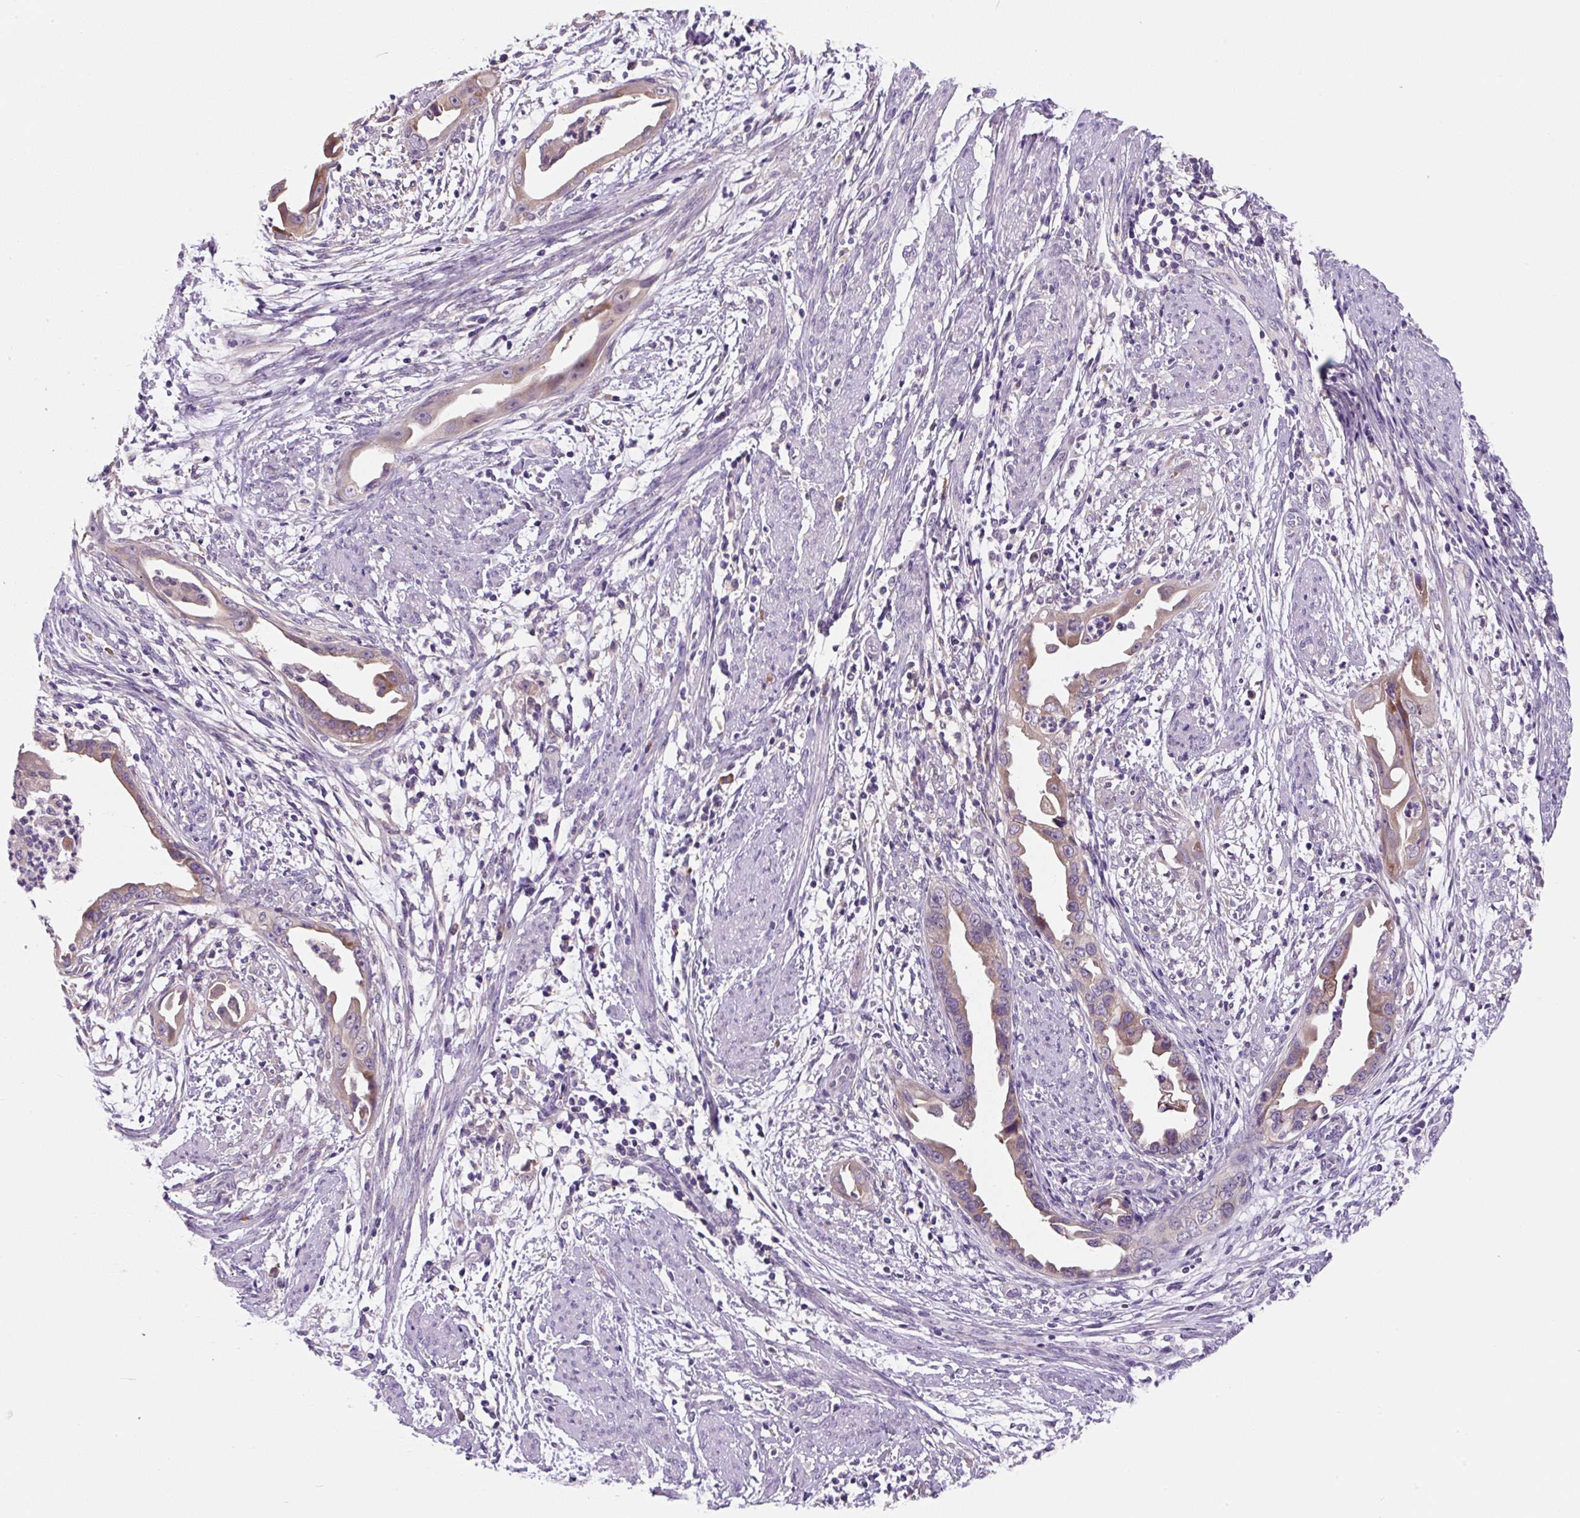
{"staining": {"intensity": "moderate", "quantity": ">75%", "location": "cytoplasmic/membranous"}, "tissue": "endometrial cancer", "cell_type": "Tumor cells", "image_type": "cancer", "snomed": [{"axis": "morphology", "description": "Adenocarcinoma, NOS"}, {"axis": "topography", "description": "Endometrium"}], "caption": "Immunohistochemical staining of endometrial cancer demonstrates medium levels of moderate cytoplasmic/membranous protein staining in about >75% of tumor cells. Ihc stains the protein of interest in brown and the nuclei are stained blue.", "gene": "FZD5", "patient": {"sex": "female", "age": 57}}